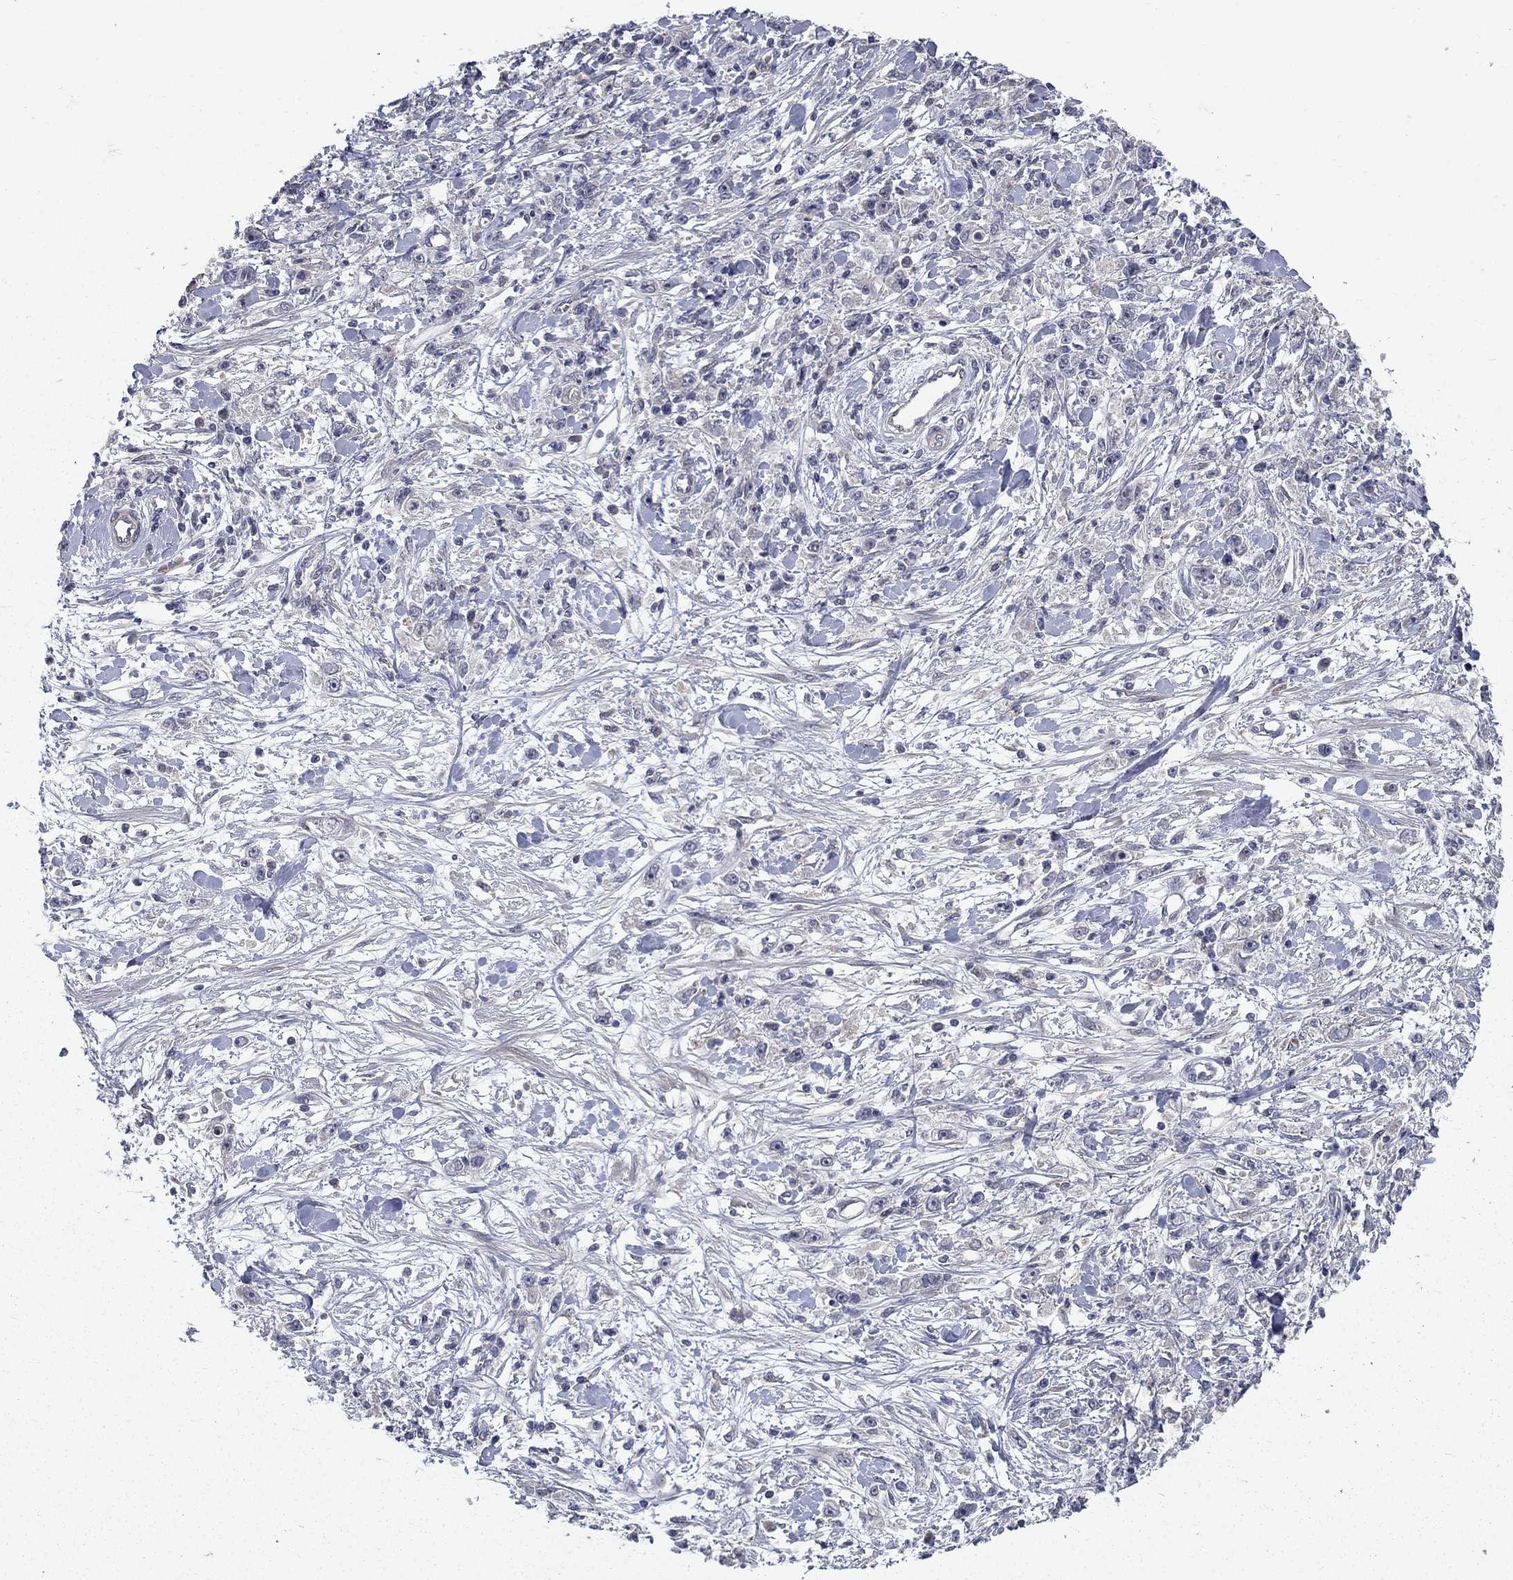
{"staining": {"intensity": "negative", "quantity": "none", "location": "none"}, "tissue": "stomach cancer", "cell_type": "Tumor cells", "image_type": "cancer", "snomed": [{"axis": "morphology", "description": "Adenocarcinoma, NOS"}, {"axis": "topography", "description": "Stomach"}], "caption": "This is an IHC micrograph of human stomach cancer (adenocarcinoma). There is no staining in tumor cells.", "gene": "FAM3B", "patient": {"sex": "female", "age": 59}}